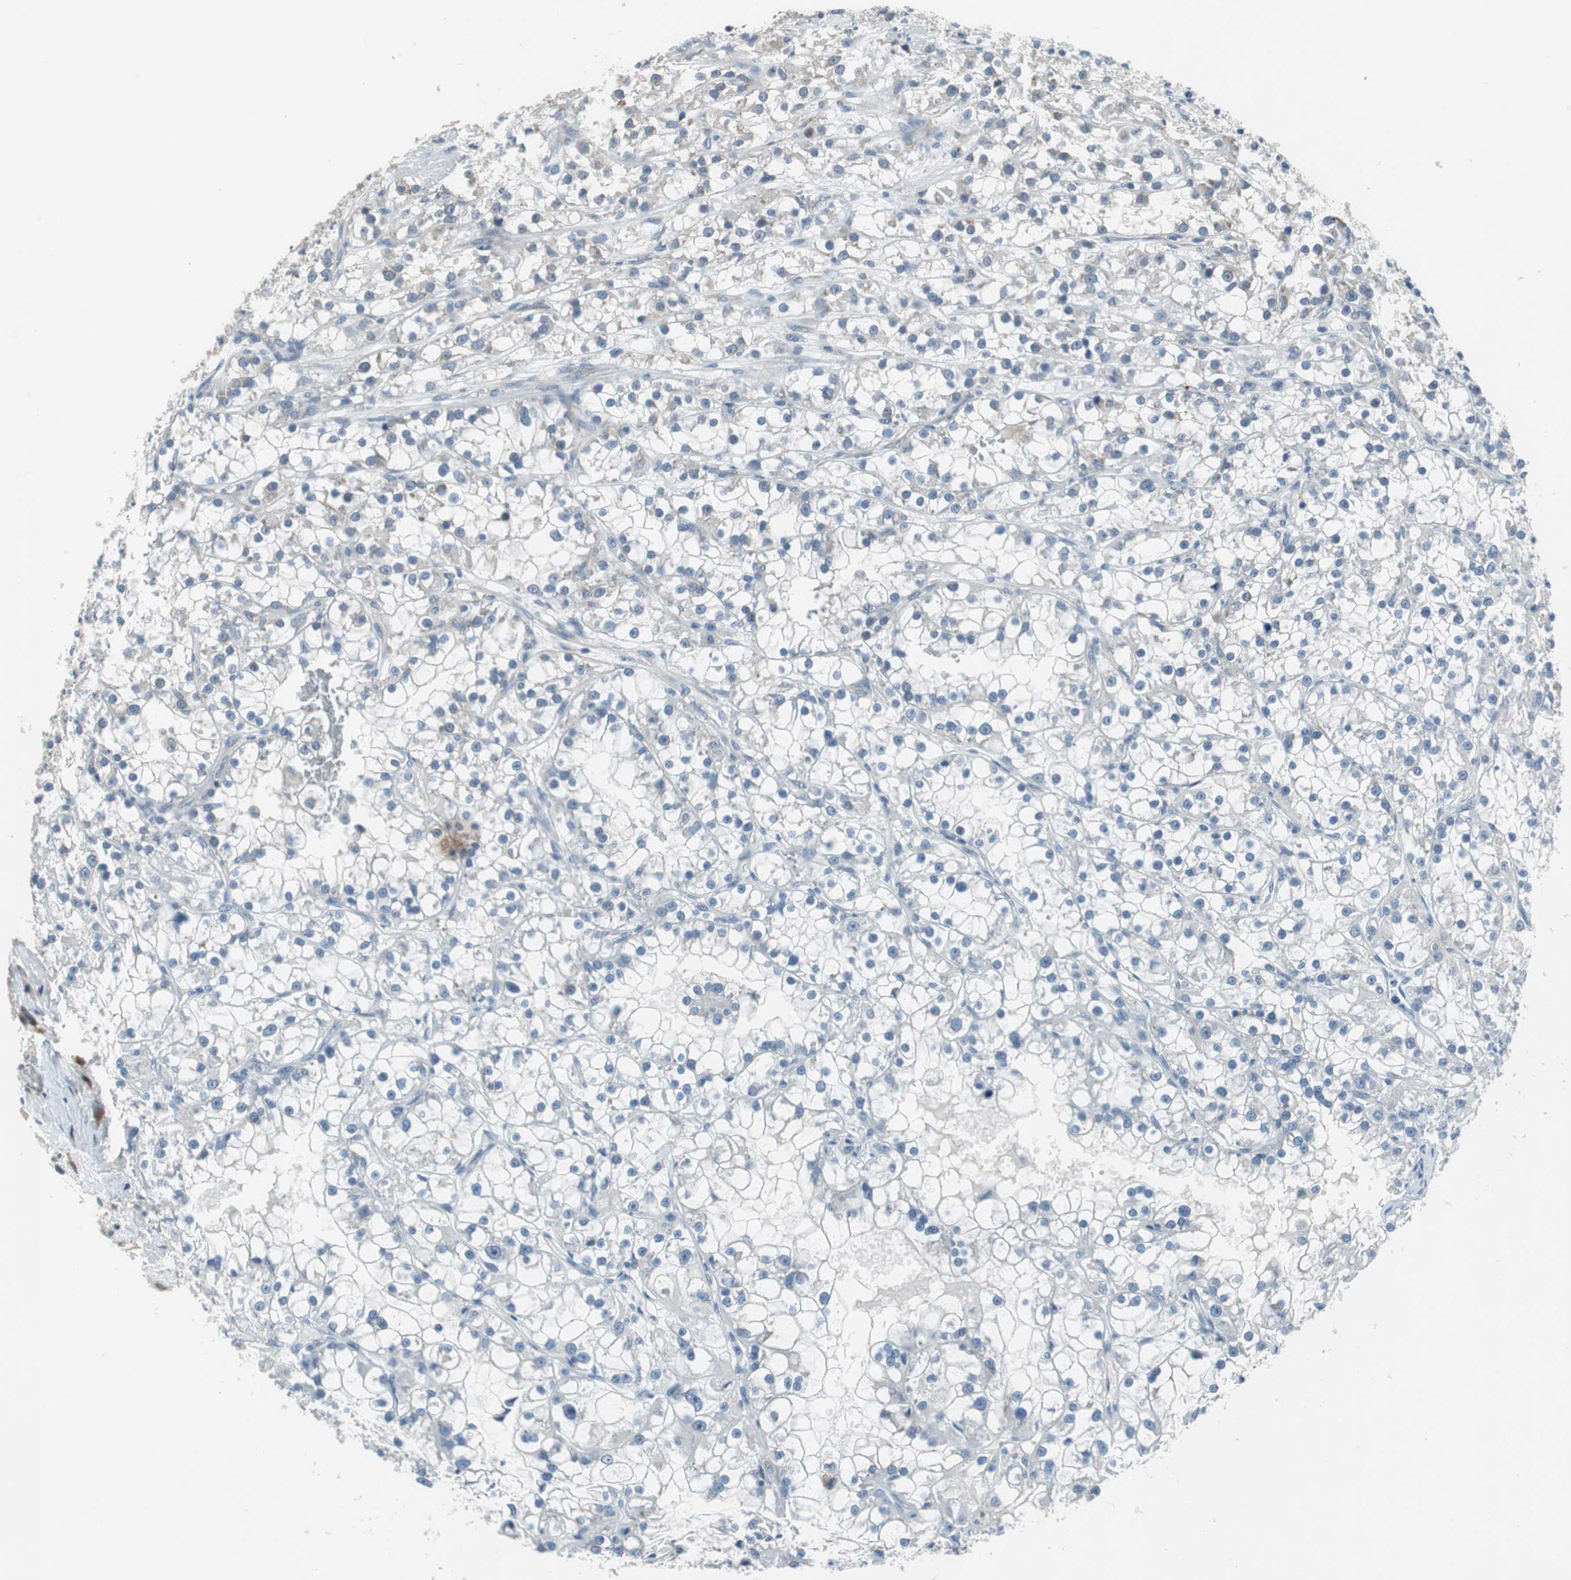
{"staining": {"intensity": "negative", "quantity": "none", "location": "none"}, "tissue": "renal cancer", "cell_type": "Tumor cells", "image_type": "cancer", "snomed": [{"axis": "morphology", "description": "Adenocarcinoma, NOS"}, {"axis": "topography", "description": "Kidney"}], "caption": "Immunohistochemistry (IHC) micrograph of neoplastic tissue: renal adenocarcinoma stained with DAB (3,3'-diaminobenzidine) exhibits no significant protein staining in tumor cells. Nuclei are stained in blue.", "gene": "PLAA", "patient": {"sex": "female", "age": 52}}